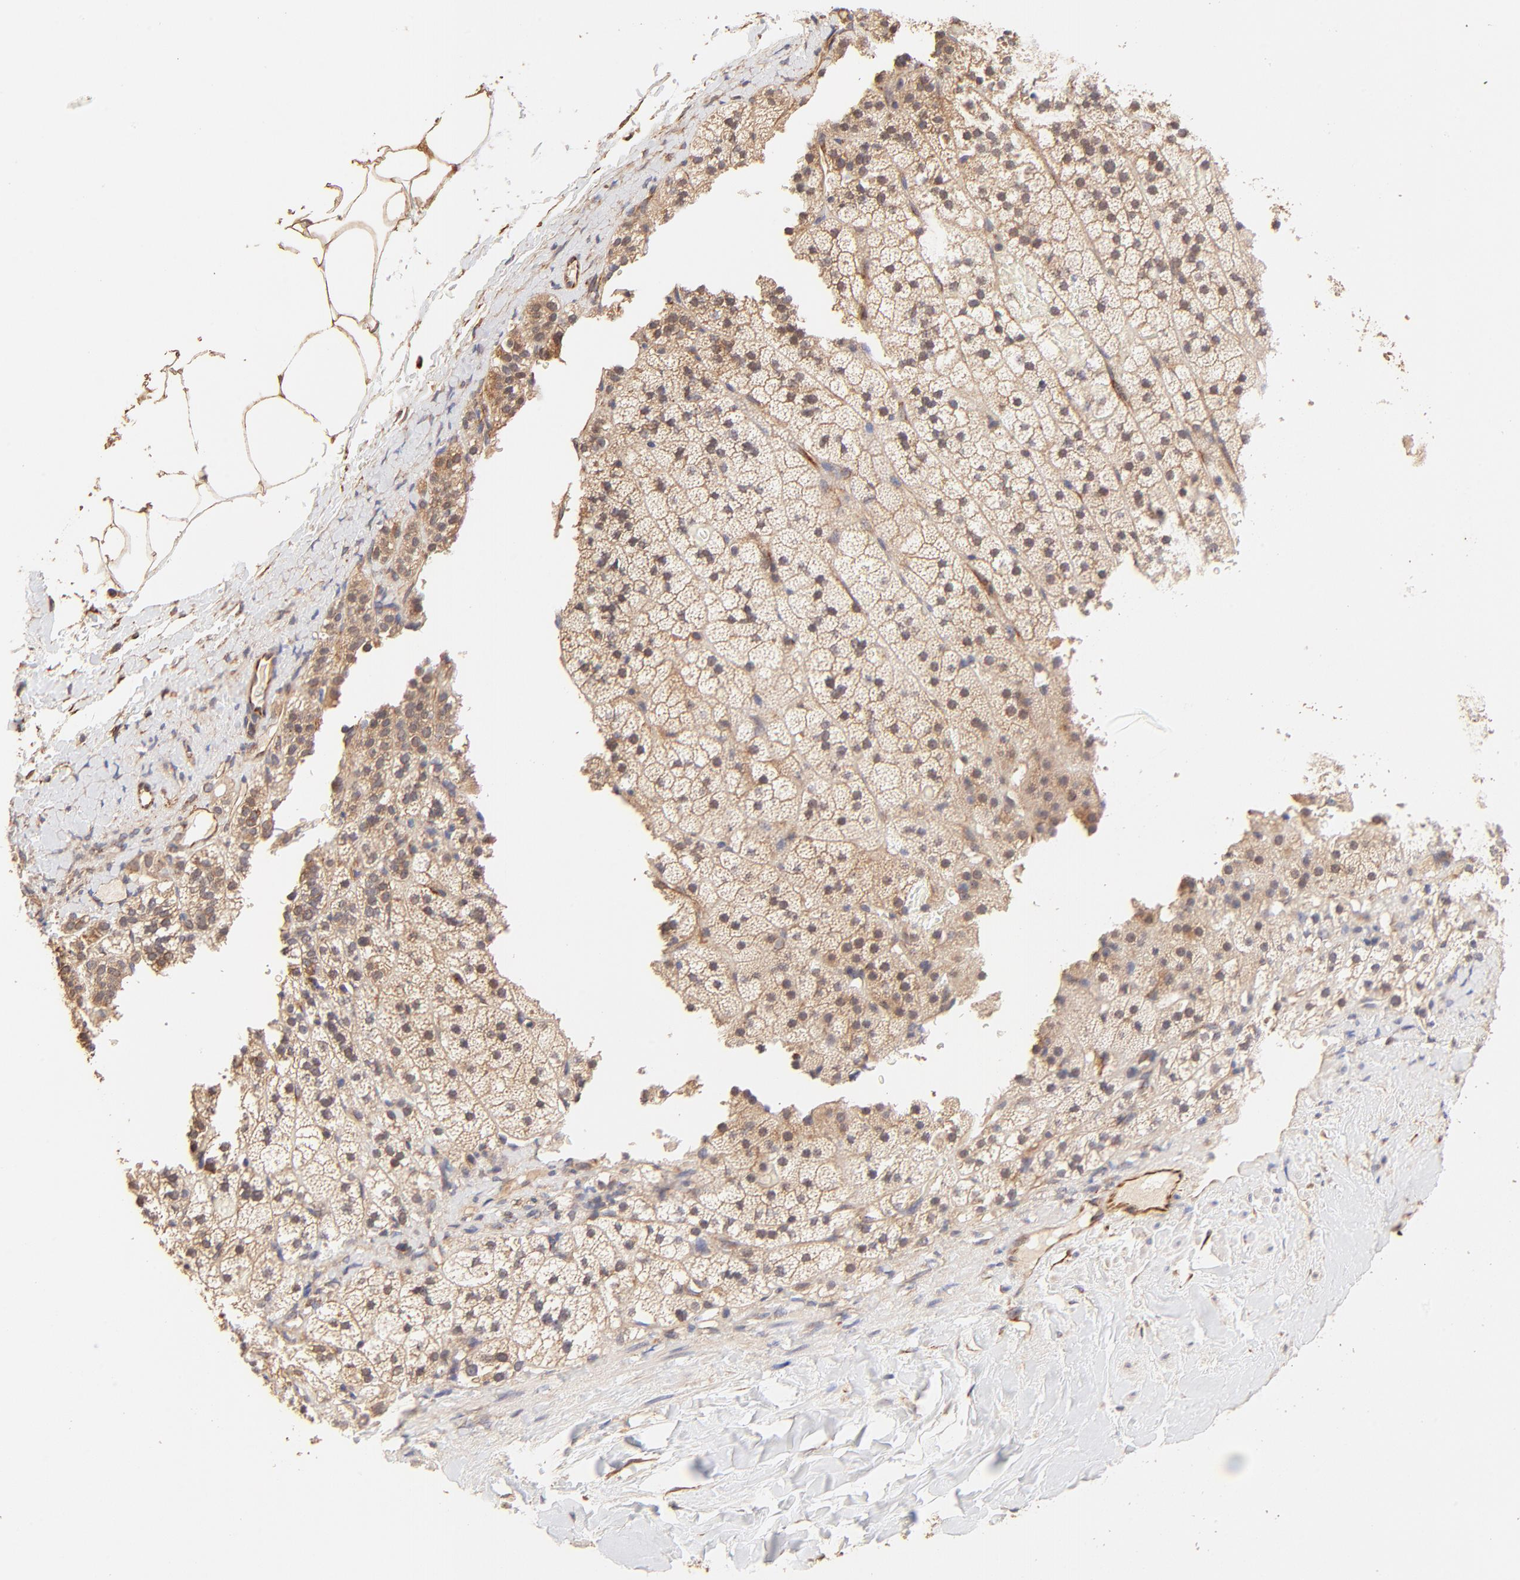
{"staining": {"intensity": "moderate", "quantity": "25%-75%", "location": "cytoplasmic/membranous"}, "tissue": "adrenal gland", "cell_type": "Glandular cells", "image_type": "normal", "snomed": [{"axis": "morphology", "description": "Normal tissue, NOS"}, {"axis": "topography", "description": "Adrenal gland"}], "caption": "Glandular cells show medium levels of moderate cytoplasmic/membranous expression in about 25%-75% of cells in unremarkable human adrenal gland. The staining is performed using DAB (3,3'-diaminobenzidine) brown chromogen to label protein expression. The nuclei are counter-stained blue using hematoxylin.", "gene": "TNFAIP3", "patient": {"sex": "male", "age": 35}}